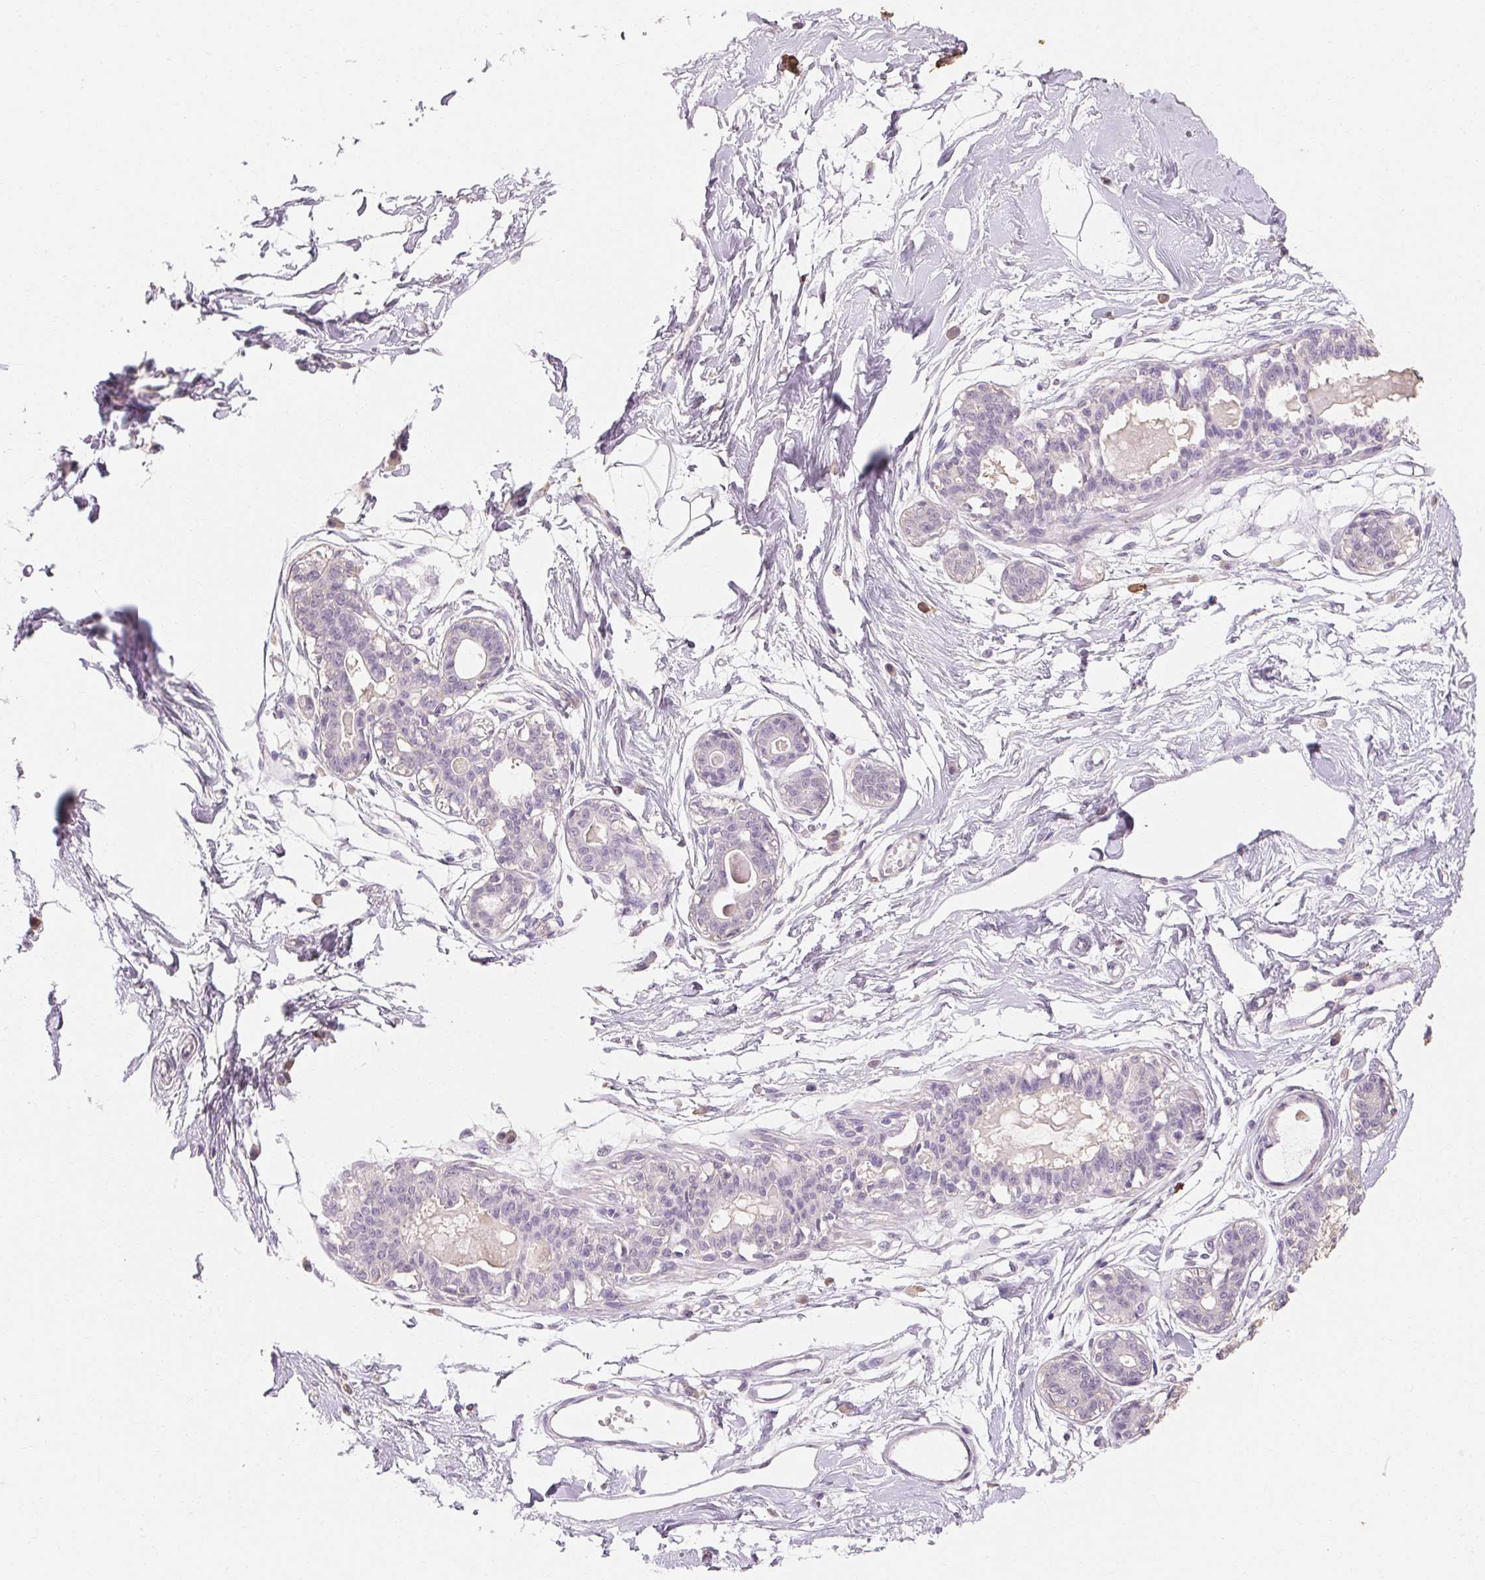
{"staining": {"intensity": "weak", "quantity": "<25%", "location": "cytoplasmic/membranous"}, "tissue": "breast", "cell_type": "Adipocytes", "image_type": "normal", "snomed": [{"axis": "morphology", "description": "Normal tissue, NOS"}, {"axis": "topography", "description": "Breast"}], "caption": "There is no significant positivity in adipocytes of breast. (DAB immunohistochemistry, high magnification).", "gene": "MAP7D2", "patient": {"sex": "female", "age": 45}}